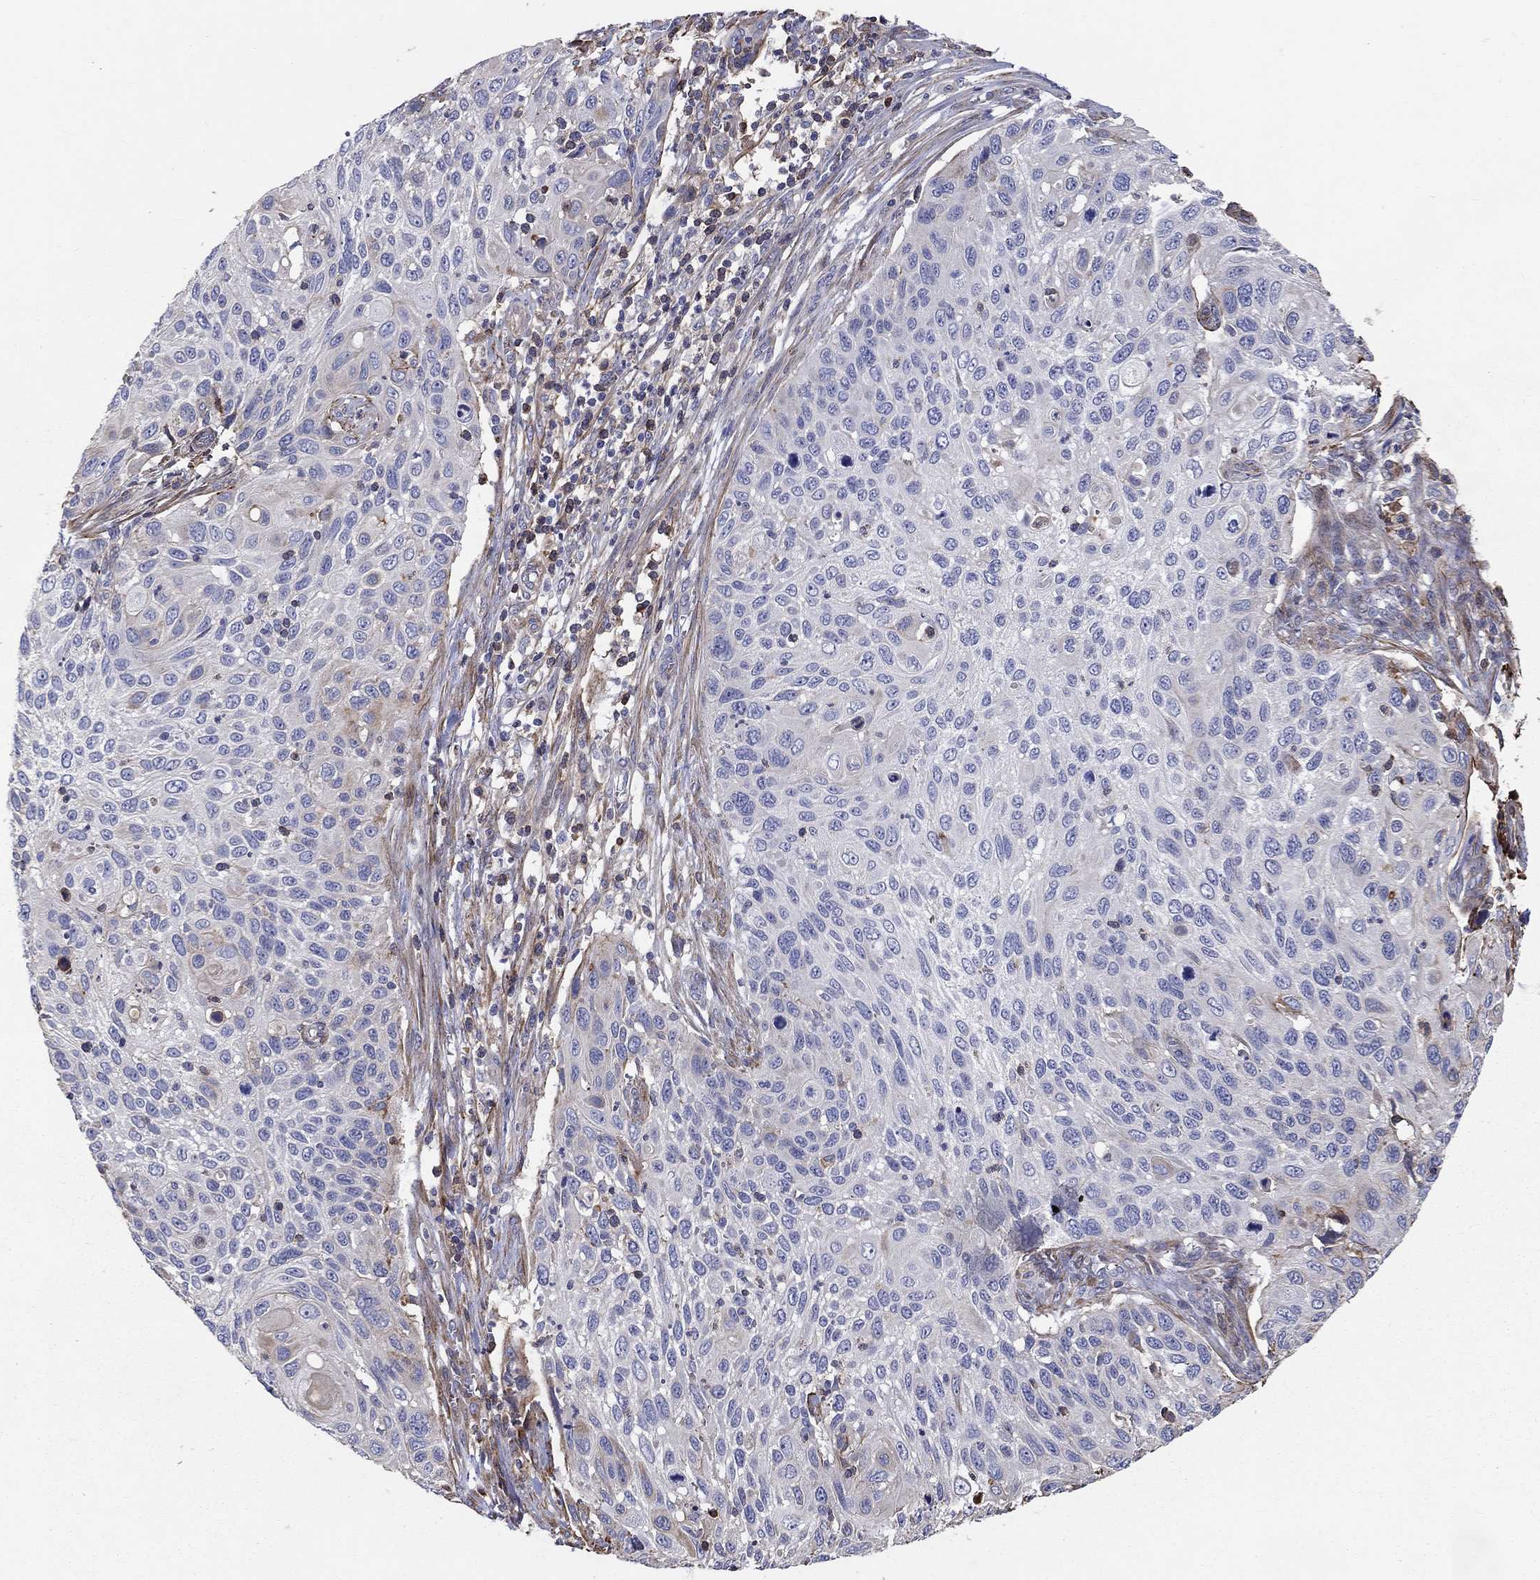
{"staining": {"intensity": "weak", "quantity": "<25%", "location": "cytoplasmic/membranous"}, "tissue": "cervical cancer", "cell_type": "Tumor cells", "image_type": "cancer", "snomed": [{"axis": "morphology", "description": "Squamous cell carcinoma, NOS"}, {"axis": "topography", "description": "Cervix"}], "caption": "The immunohistochemistry (IHC) micrograph has no significant staining in tumor cells of squamous cell carcinoma (cervical) tissue.", "gene": "NPHP1", "patient": {"sex": "female", "age": 70}}